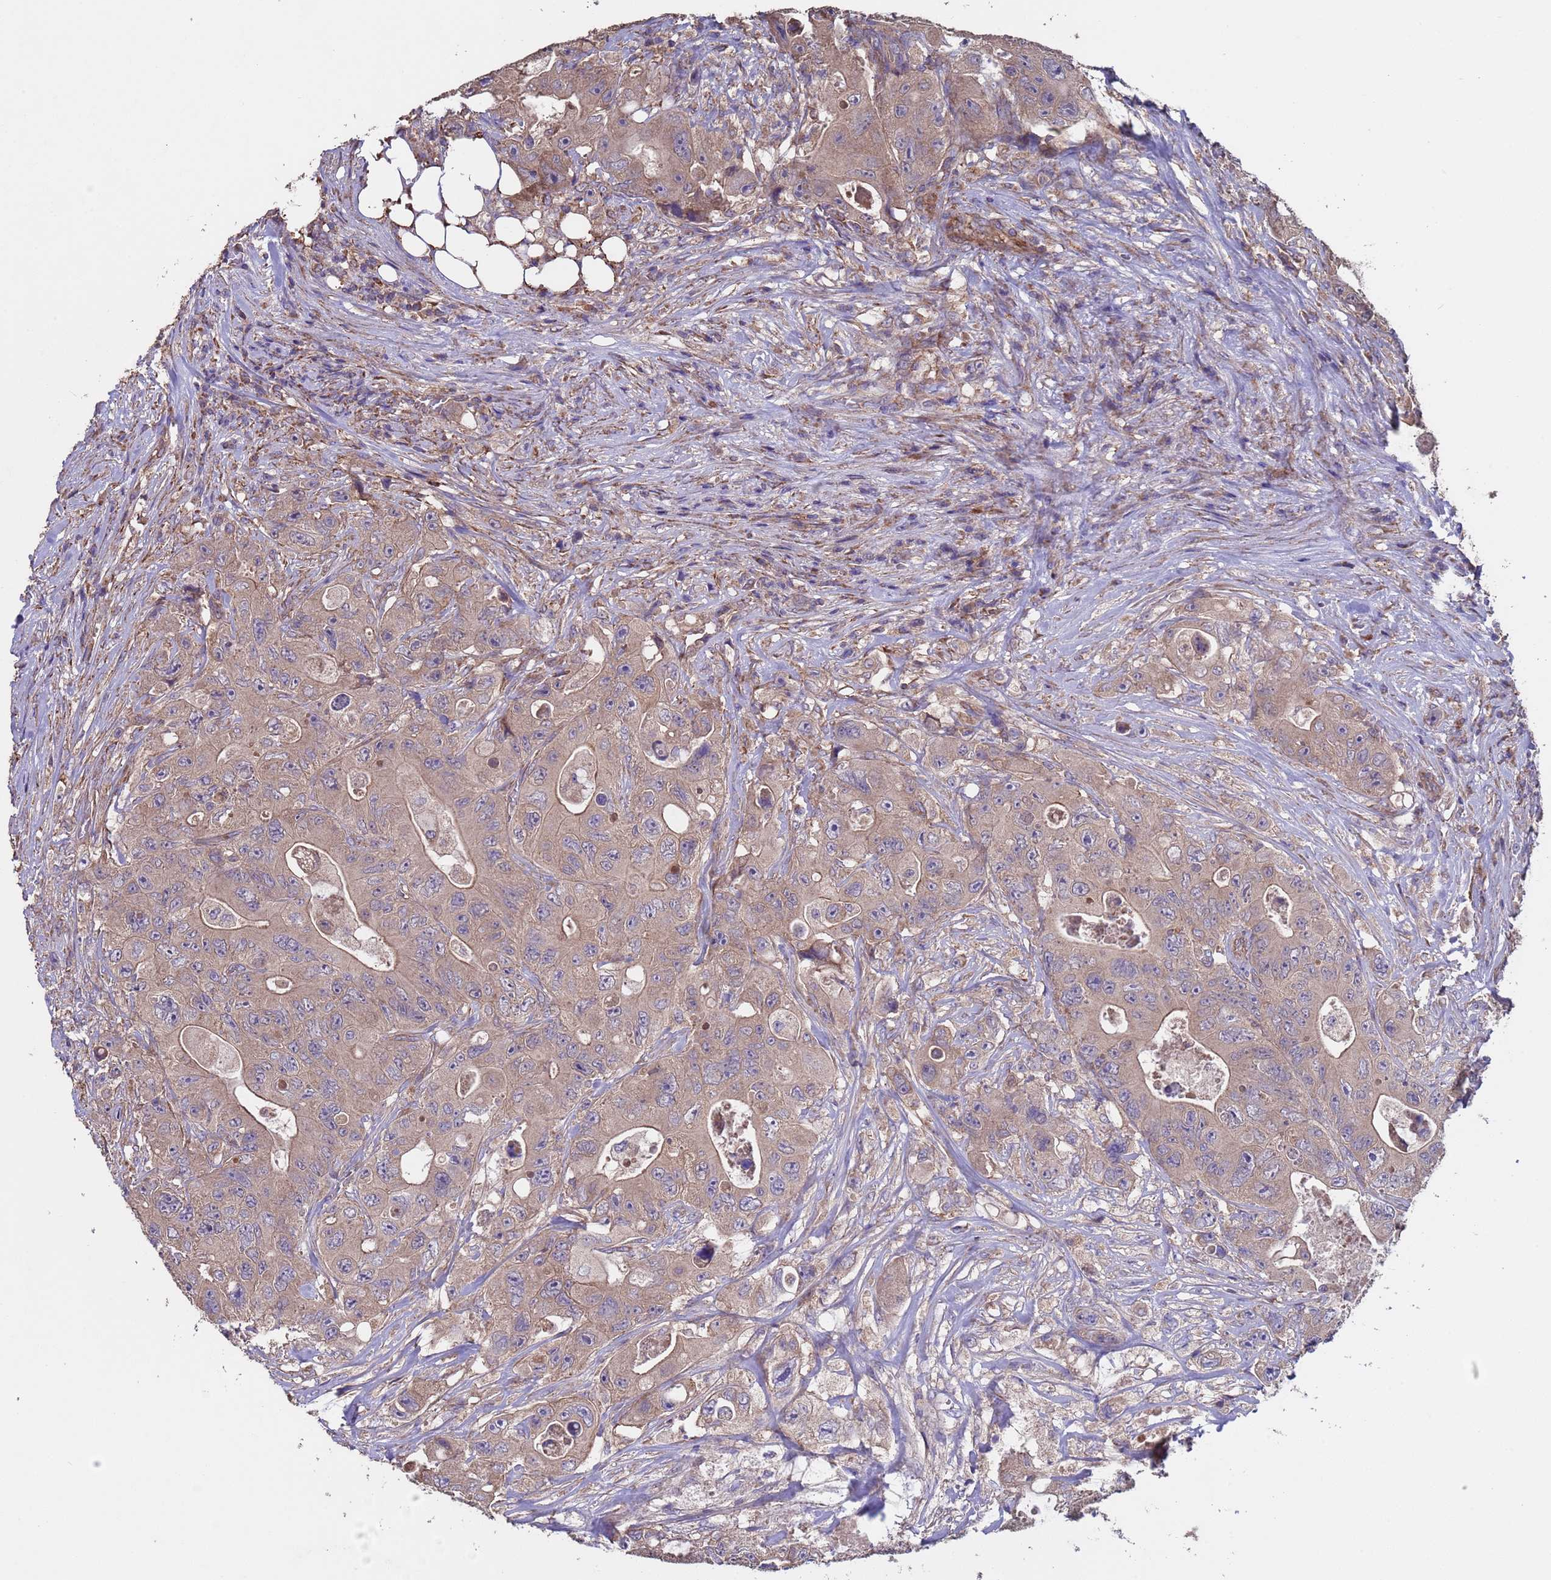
{"staining": {"intensity": "weak", "quantity": ">75%", "location": "cytoplasmic/membranous"}, "tissue": "colorectal cancer", "cell_type": "Tumor cells", "image_type": "cancer", "snomed": [{"axis": "morphology", "description": "Adenocarcinoma, NOS"}, {"axis": "topography", "description": "Colon"}], "caption": "Immunohistochemistry of adenocarcinoma (colorectal) exhibits low levels of weak cytoplasmic/membranous positivity in about >75% of tumor cells. (brown staining indicates protein expression, while blue staining denotes nuclei).", "gene": "EEF1AKMT1", "patient": {"sex": "female", "age": 46}}